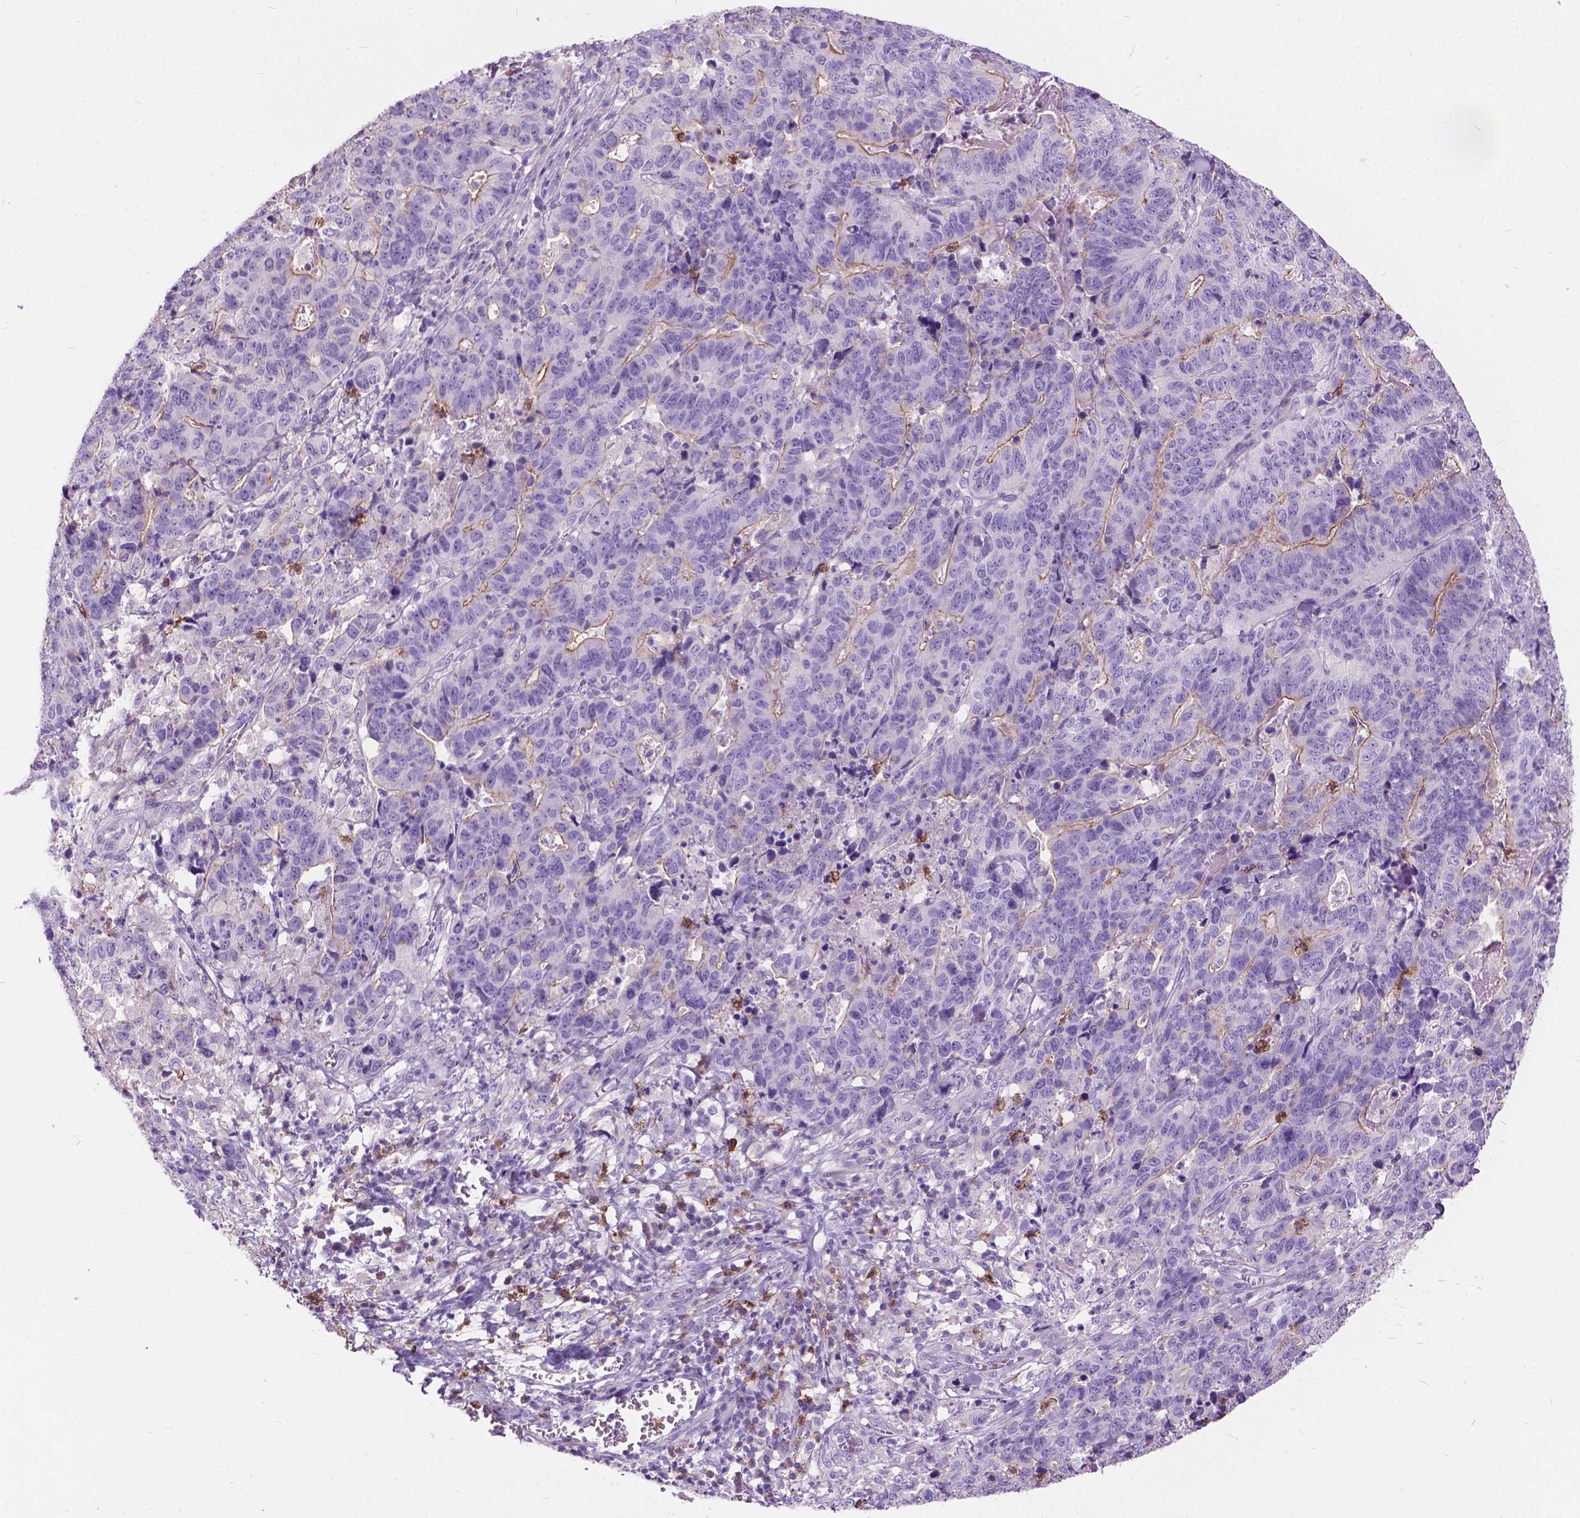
{"staining": {"intensity": "moderate", "quantity": "<25%", "location": "cytoplasmic/membranous"}, "tissue": "stomach cancer", "cell_type": "Tumor cells", "image_type": "cancer", "snomed": [{"axis": "morphology", "description": "Adenocarcinoma, NOS"}, {"axis": "topography", "description": "Stomach, upper"}], "caption": "Stomach cancer (adenocarcinoma) stained with DAB (3,3'-diaminobenzidine) immunohistochemistry shows low levels of moderate cytoplasmic/membranous staining in about <25% of tumor cells.", "gene": "PRR35", "patient": {"sex": "female", "age": 67}}